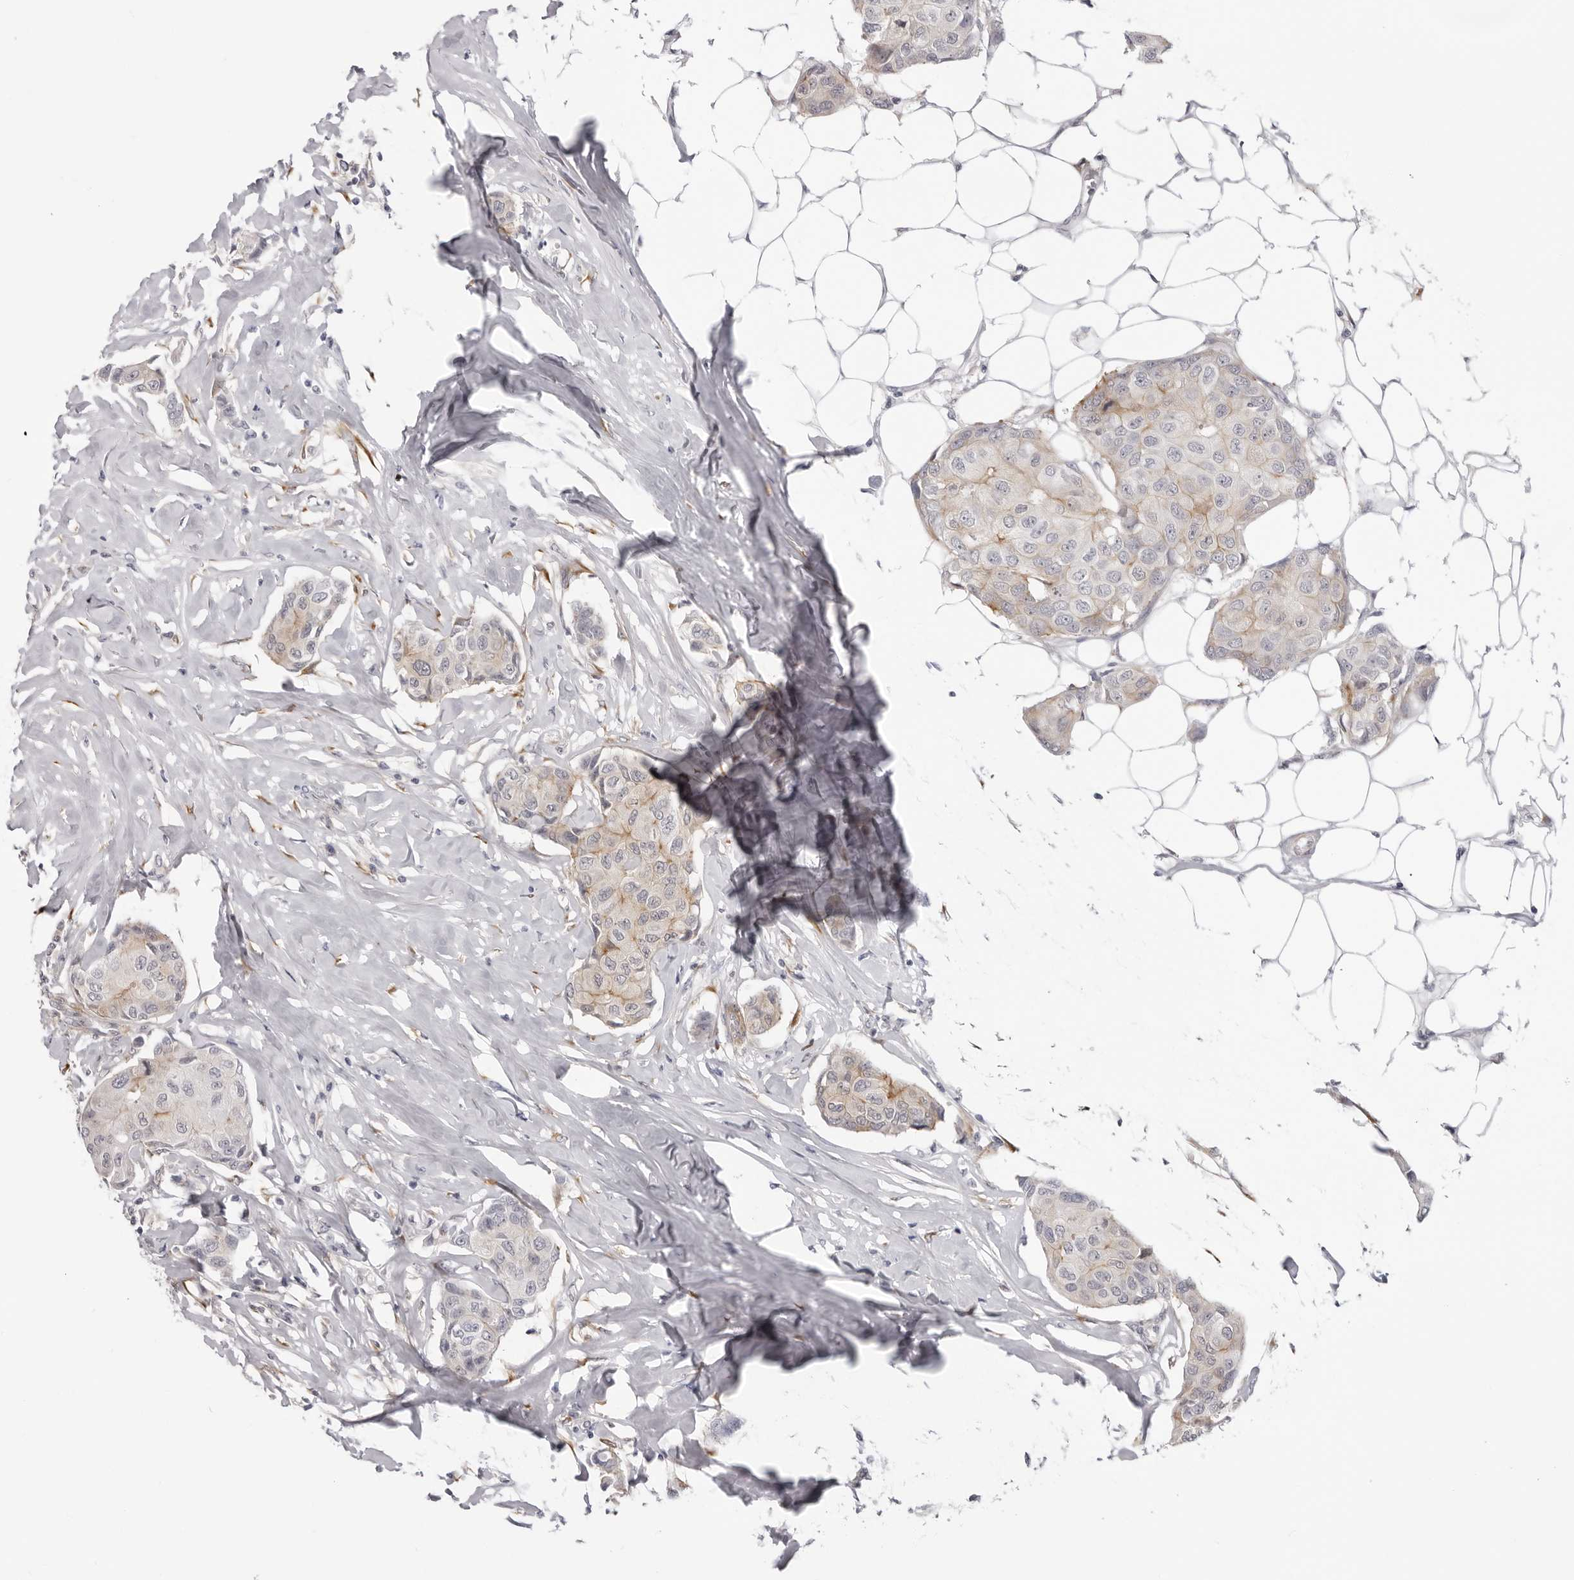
{"staining": {"intensity": "moderate", "quantity": "<25%", "location": "cytoplasmic/membranous"}, "tissue": "breast cancer", "cell_type": "Tumor cells", "image_type": "cancer", "snomed": [{"axis": "morphology", "description": "Duct carcinoma"}, {"axis": "topography", "description": "Breast"}], "caption": "This image reveals immunohistochemistry (IHC) staining of human breast invasive ductal carcinoma, with low moderate cytoplasmic/membranous staining in approximately <25% of tumor cells.", "gene": "SRGAP2", "patient": {"sex": "female", "age": 80}}